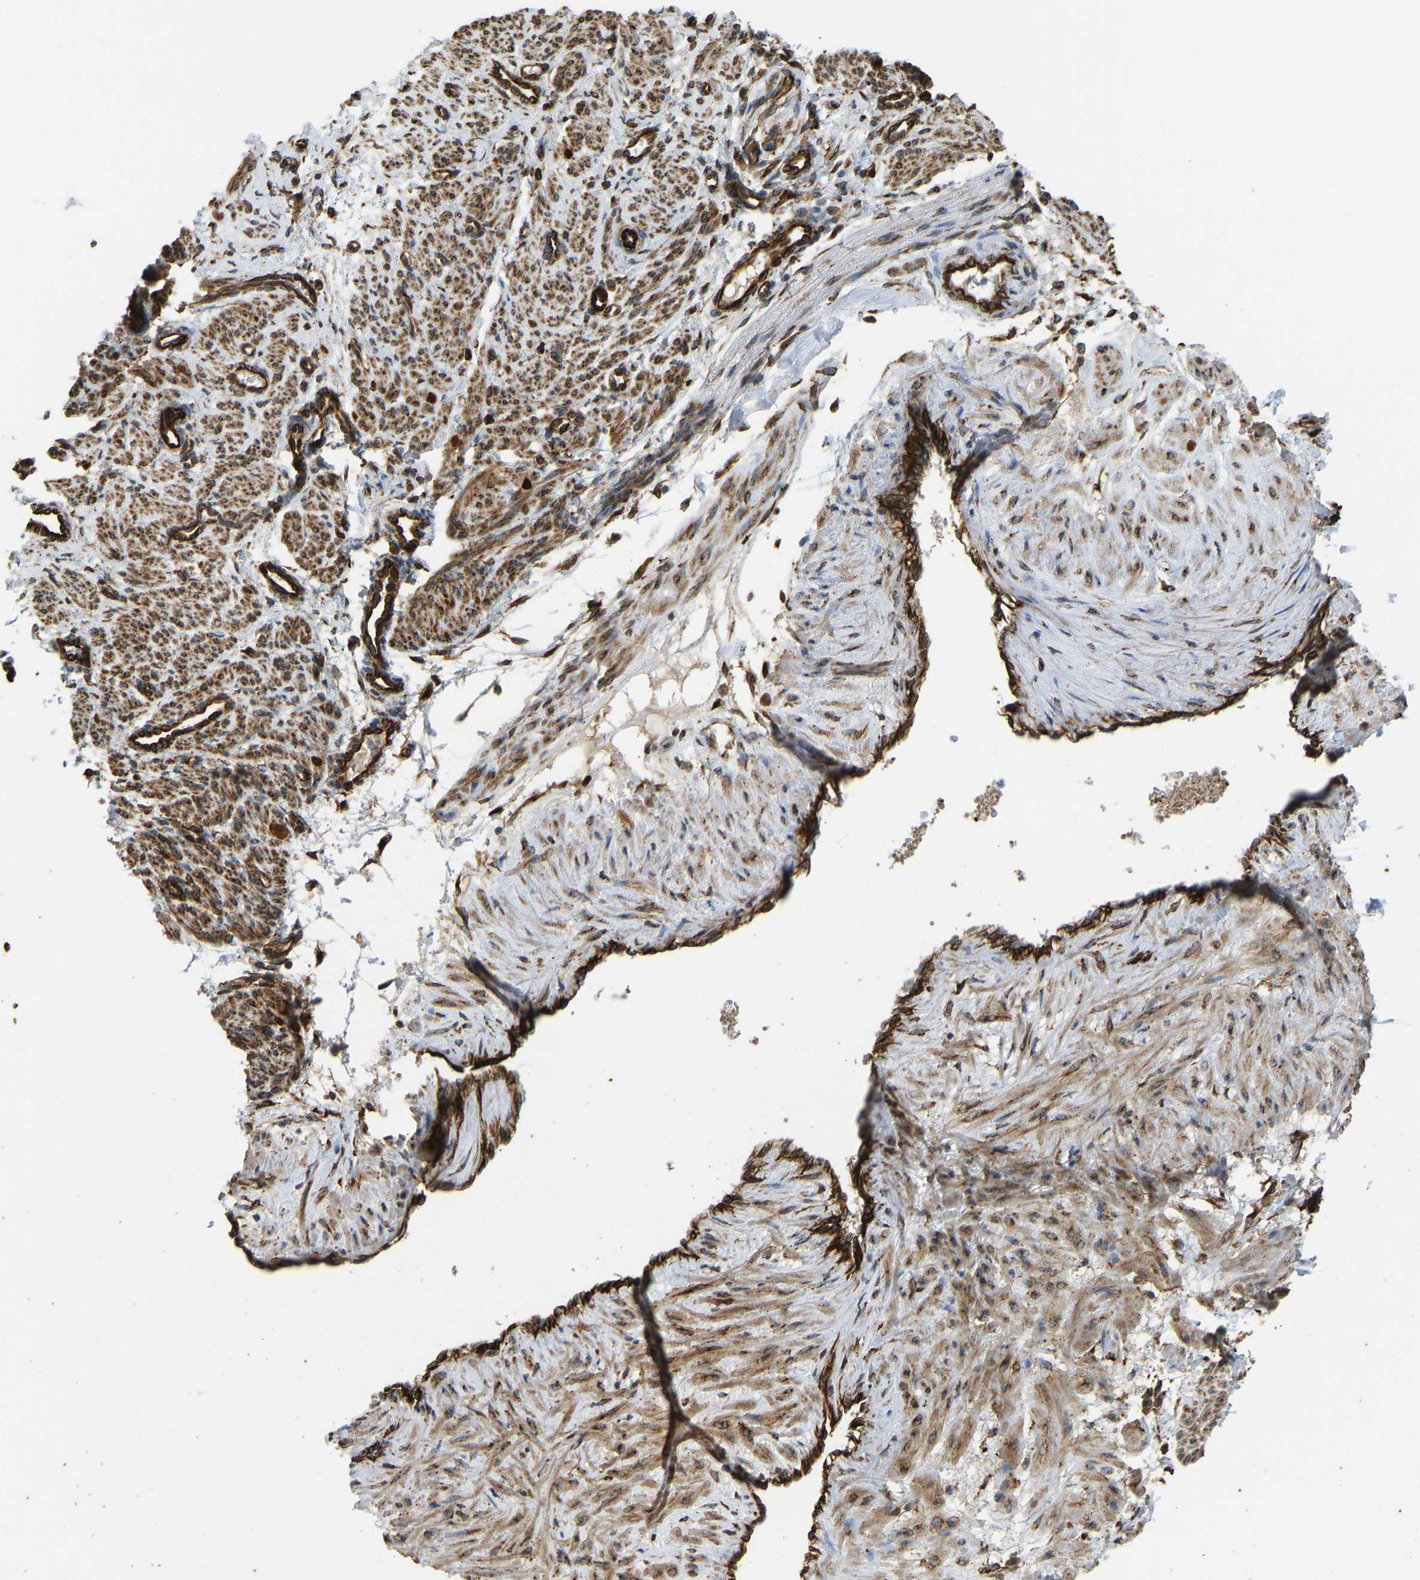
{"staining": {"intensity": "moderate", "quantity": ">75%", "location": "cytoplasmic/membranous"}, "tissue": "smooth muscle", "cell_type": "Smooth muscle cells", "image_type": "normal", "snomed": [{"axis": "morphology", "description": "Normal tissue, NOS"}, {"axis": "topography", "description": "Endometrium"}], "caption": "IHC of normal smooth muscle exhibits medium levels of moderate cytoplasmic/membranous staining in about >75% of smooth muscle cells. (DAB IHC, brown staining for protein, blue staining for nuclei).", "gene": "BEX3", "patient": {"sex": "female", "age": 33}}